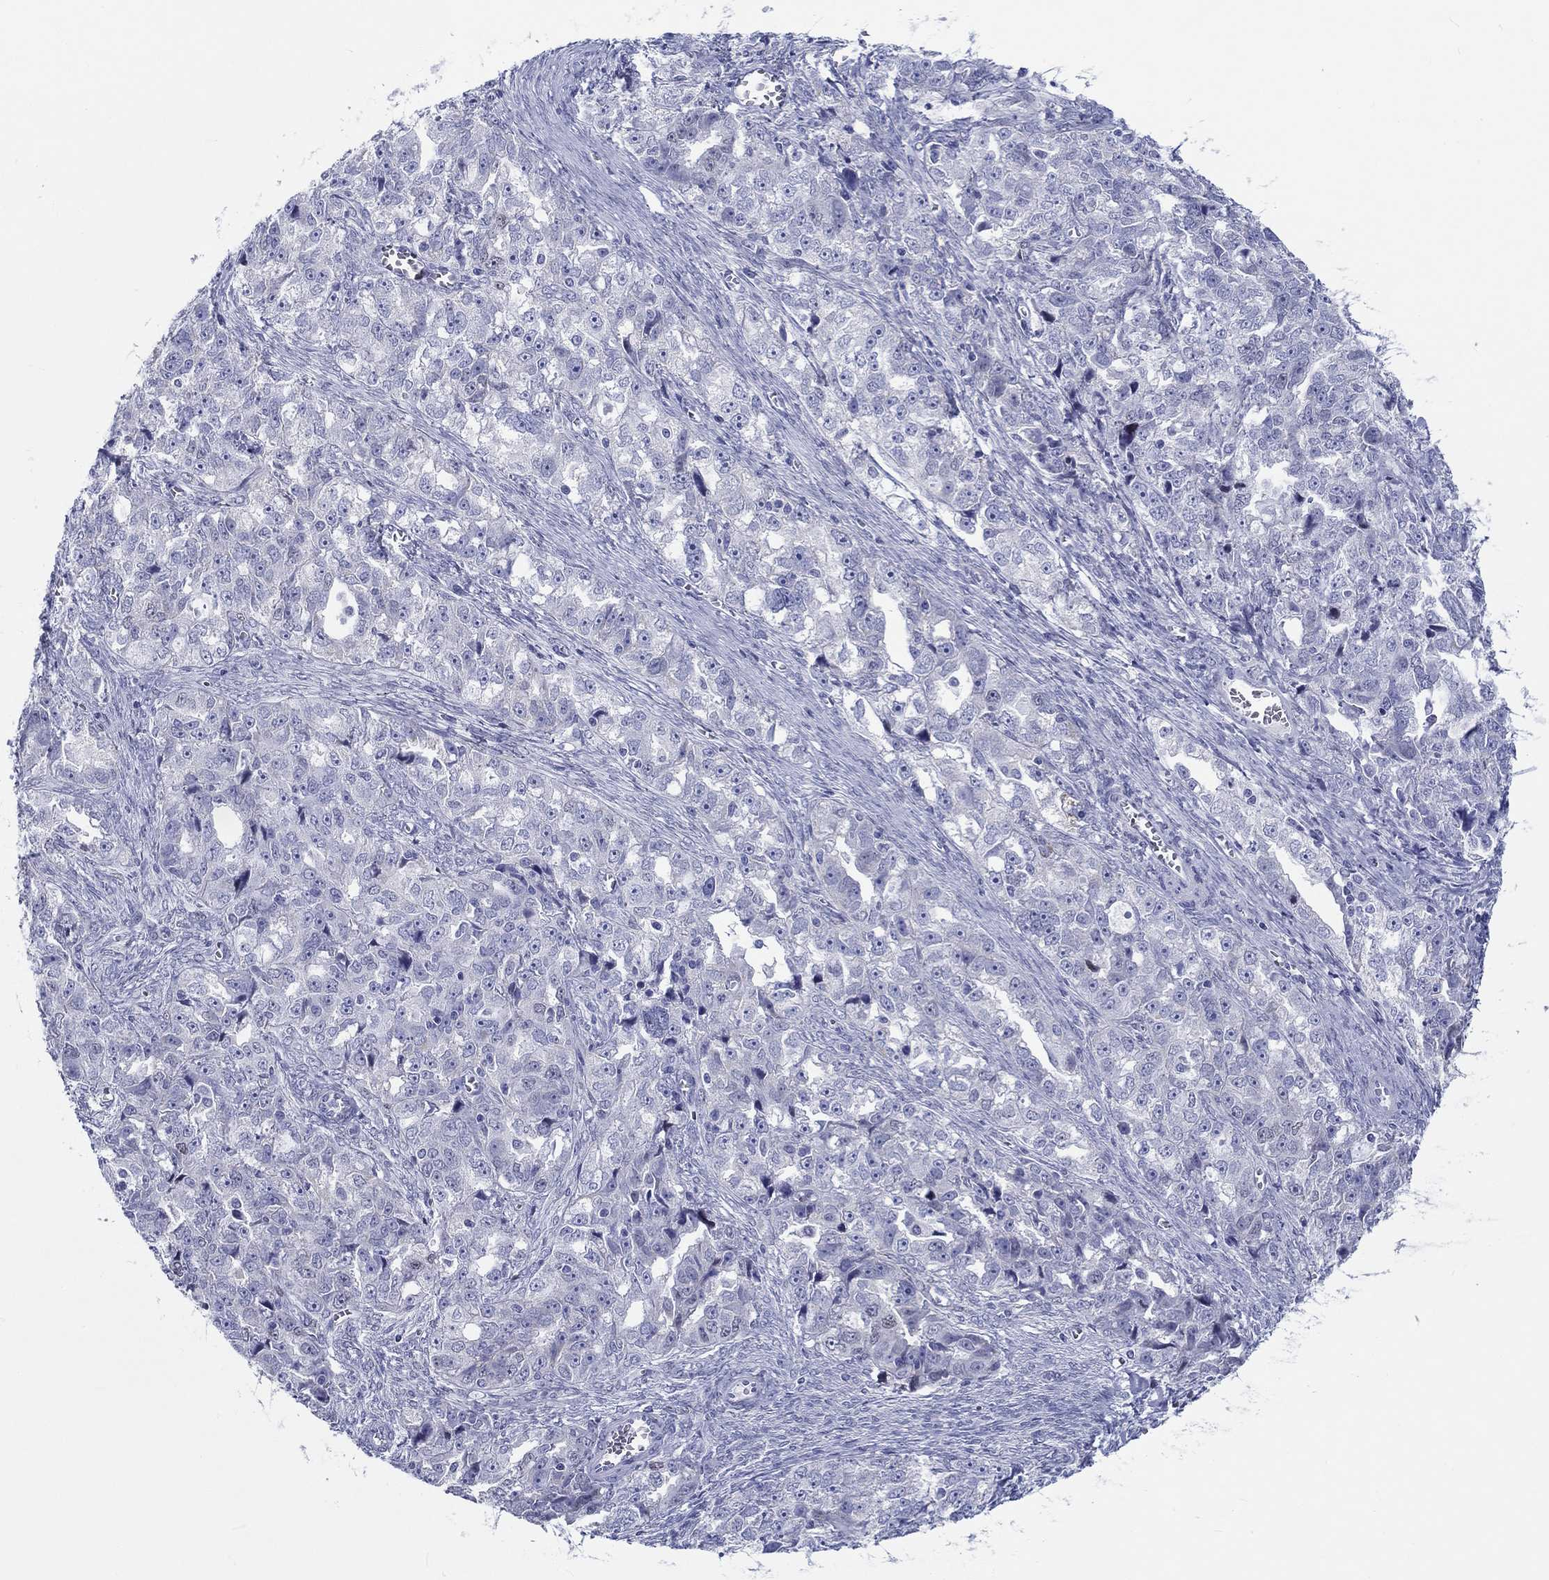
{"staining": {"intensity": "negative", "quantity": "none", "location": "none"}, "tissue": "ovarian cancer", "cell_type": "Tumor cells", "image_type": "cancer", "snomed": [{"axis": "morphology", "description": "Cystadenocarcinoma, serous, NOS"}, {"axis": "topography", "description": "Ovary"}], "caption": "The photomicrograph shows no significant staining in tumor cells of ovarian cancer. (DAB (3,3'-diaminobenzidine) IHC, high magnification).", "gene": "H1-1", "patient": {"sex": "female", "age": 51}}